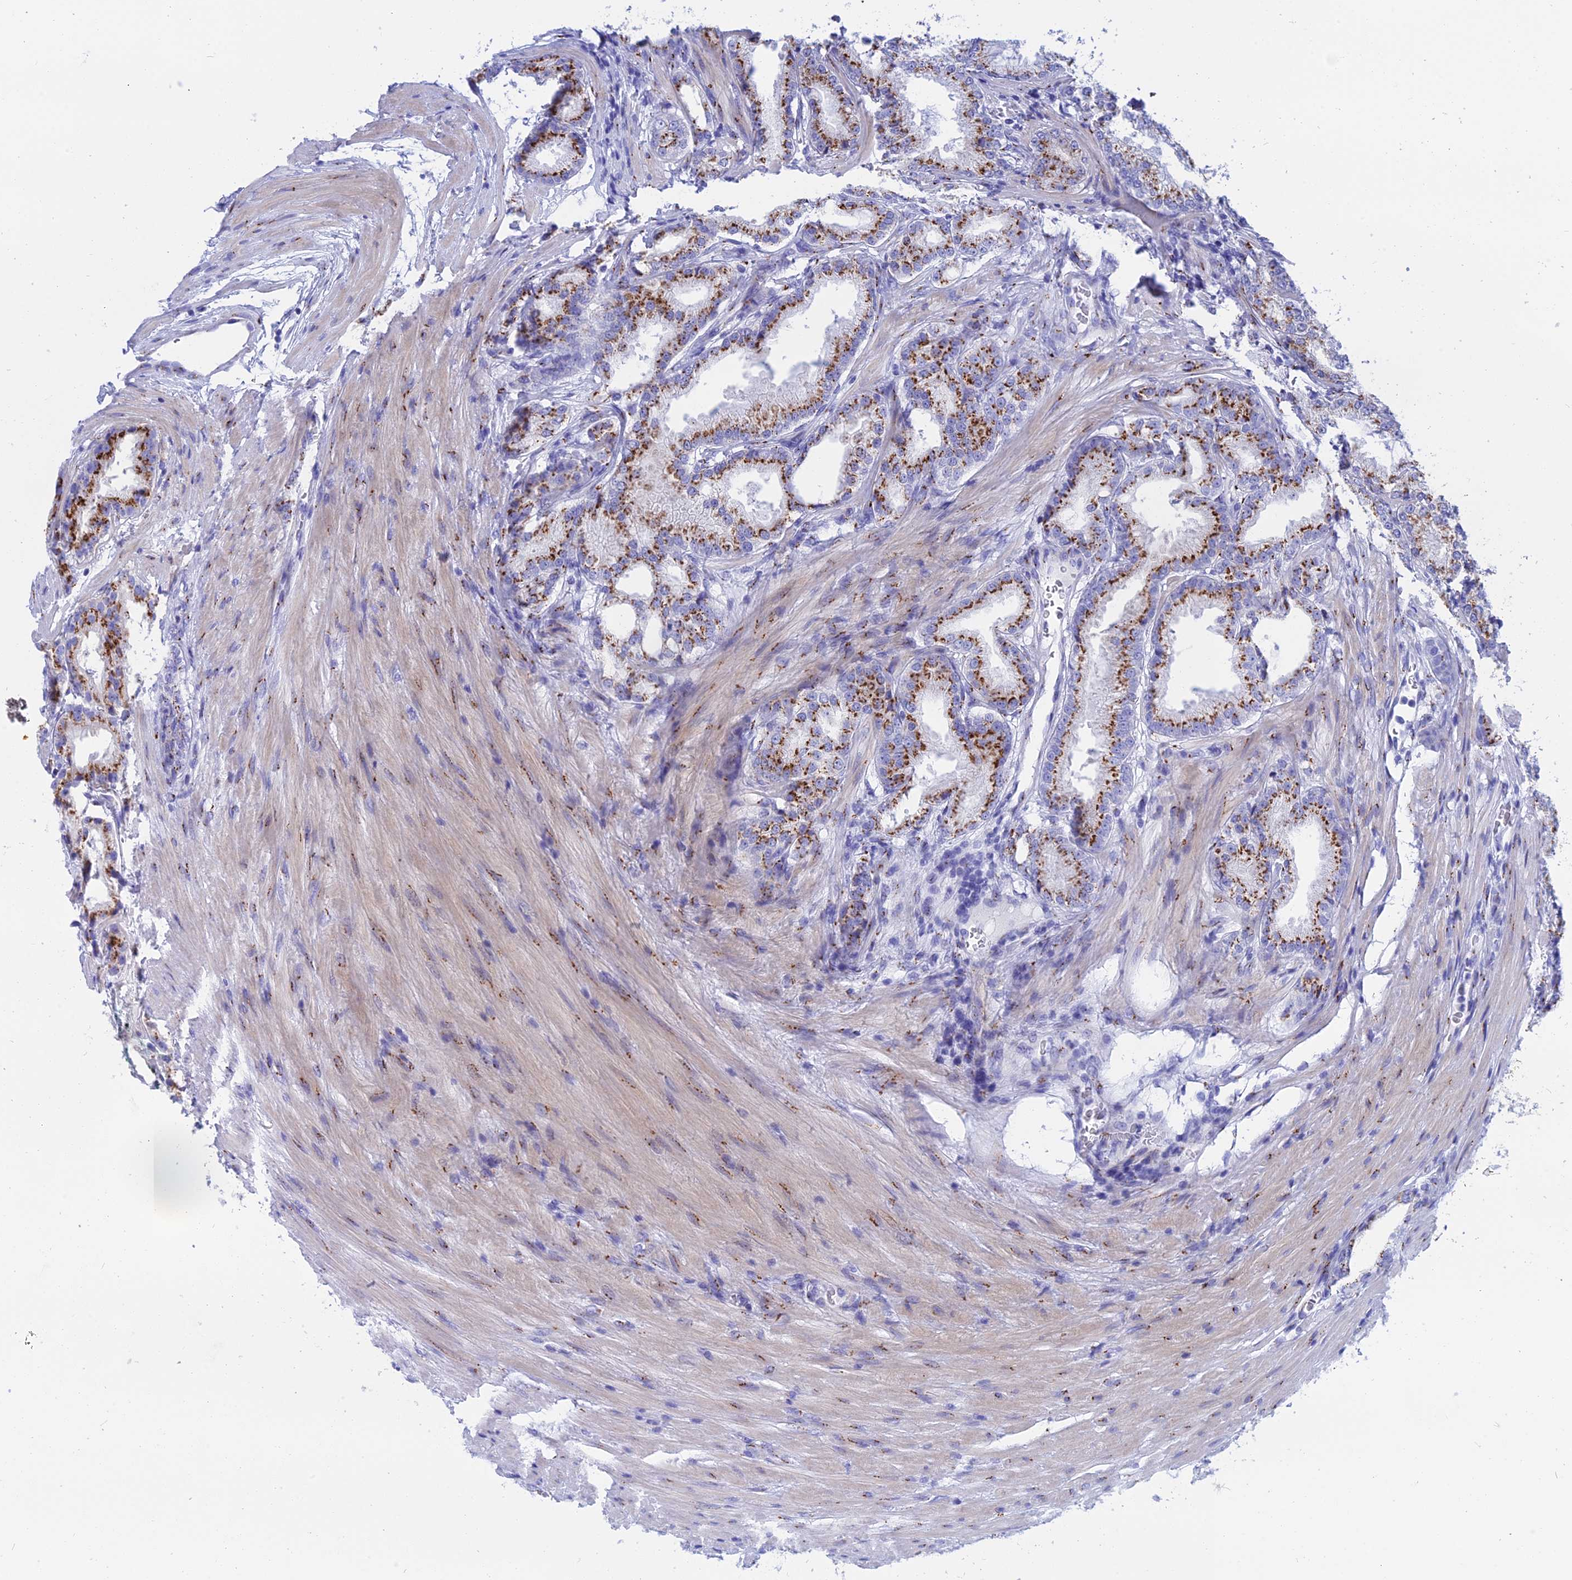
{"staining": {"intensity": "moderate", "quantity": ">75%", "location": "cytoplasmic/membranous"}, "tissue": "prostate cancer", "cell_type": "Tumor cells", "image_type": "cancer", "snomed": [{"axis": "morphology", "description": "Adenocarcinoma, Low grade"}, {"axis": "topography", "description": "Prostate"}], "caption": "Immunohistochemistry photomicrograph of neoplastic tissue: prostate cancer stained using IHC demonstrates medium levels of moderate protein expression localized specifically in the cytoplasmic/membranous of tumor cells, appearing as a cytoplasmic/membranous brown color.", "gene": "ERICH4", "patient": {"sex": "male", "age": 59}}